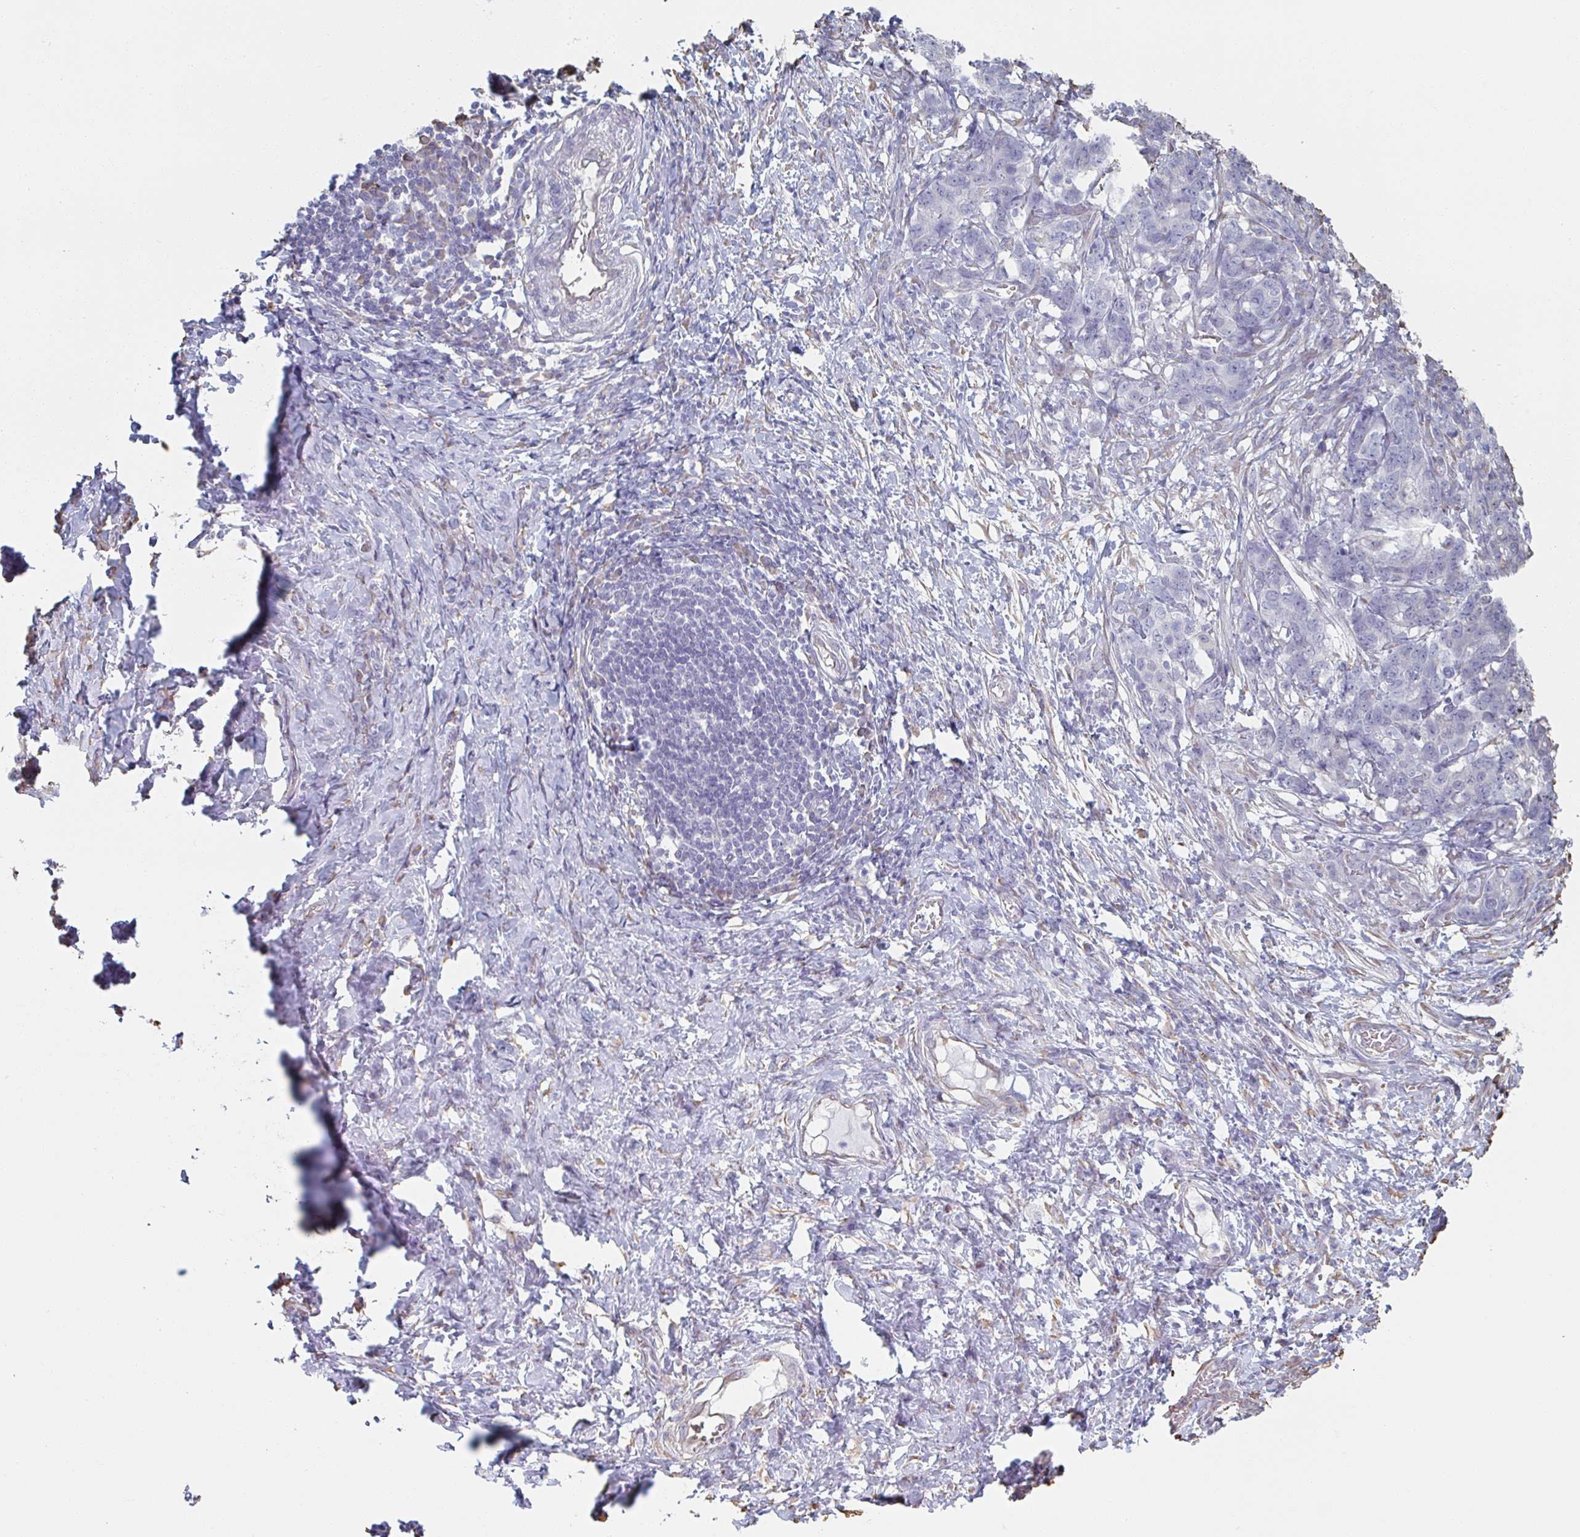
{"staining": {"intensity": "negative", "quantity": "none", "location": "none"}, "tissue": "stomach cancer", "cell_type": "Tumor cells", "image_type": "cancer", "snomed": [{"axis": "morphology", "description": "Normal tissue, NOS"}, {"axis": "morphology", "description": "Adenocarcinoma, NOS"}, {"axis": "topography", "description": "Stomach"}], "caption": "Photomicrograph shows no protein positivity in tumor cells of stomach adenocarcinoma tissue.", "gene": "RAB5IF", "patient": {"sex": "female", "age": 64}}